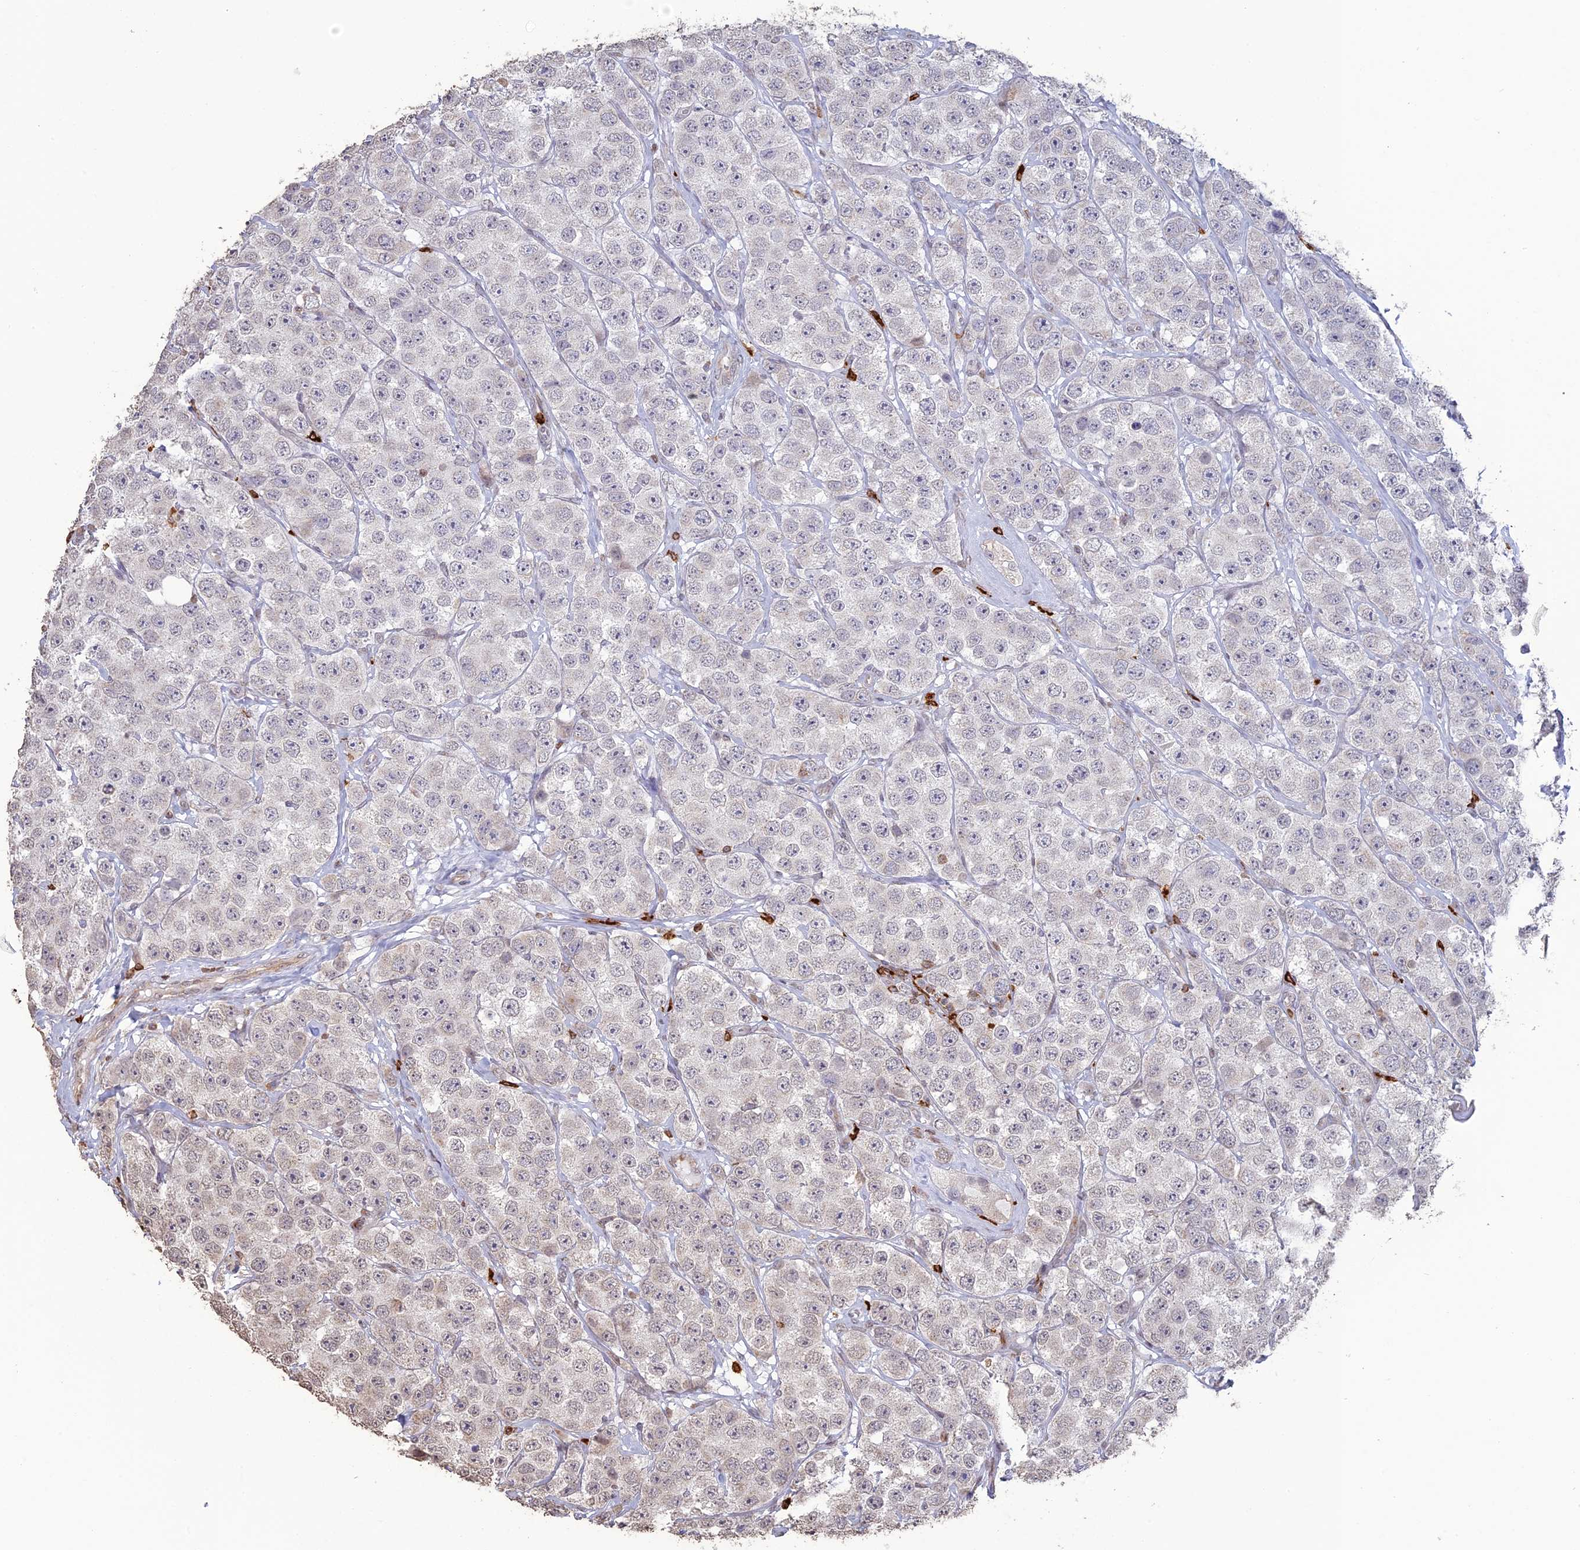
{"staining": {"intensity": "negative", "quantity": "none", "location": "none"}, "tissue": "testis cancer", "cell_type": "Tumor cells", "image_type": "cancer", "snomed": [{"axis": "morphology", "description": "Seminoma, NOS"}, {"axis": "topography", "description": "Testis"}], "caption": "Immunohistochemistry of human seminoma (testis) demonstrates no expression in tumor cells.", "gene": "APOBR", "patient": {"sex": "male", "age": 28}}